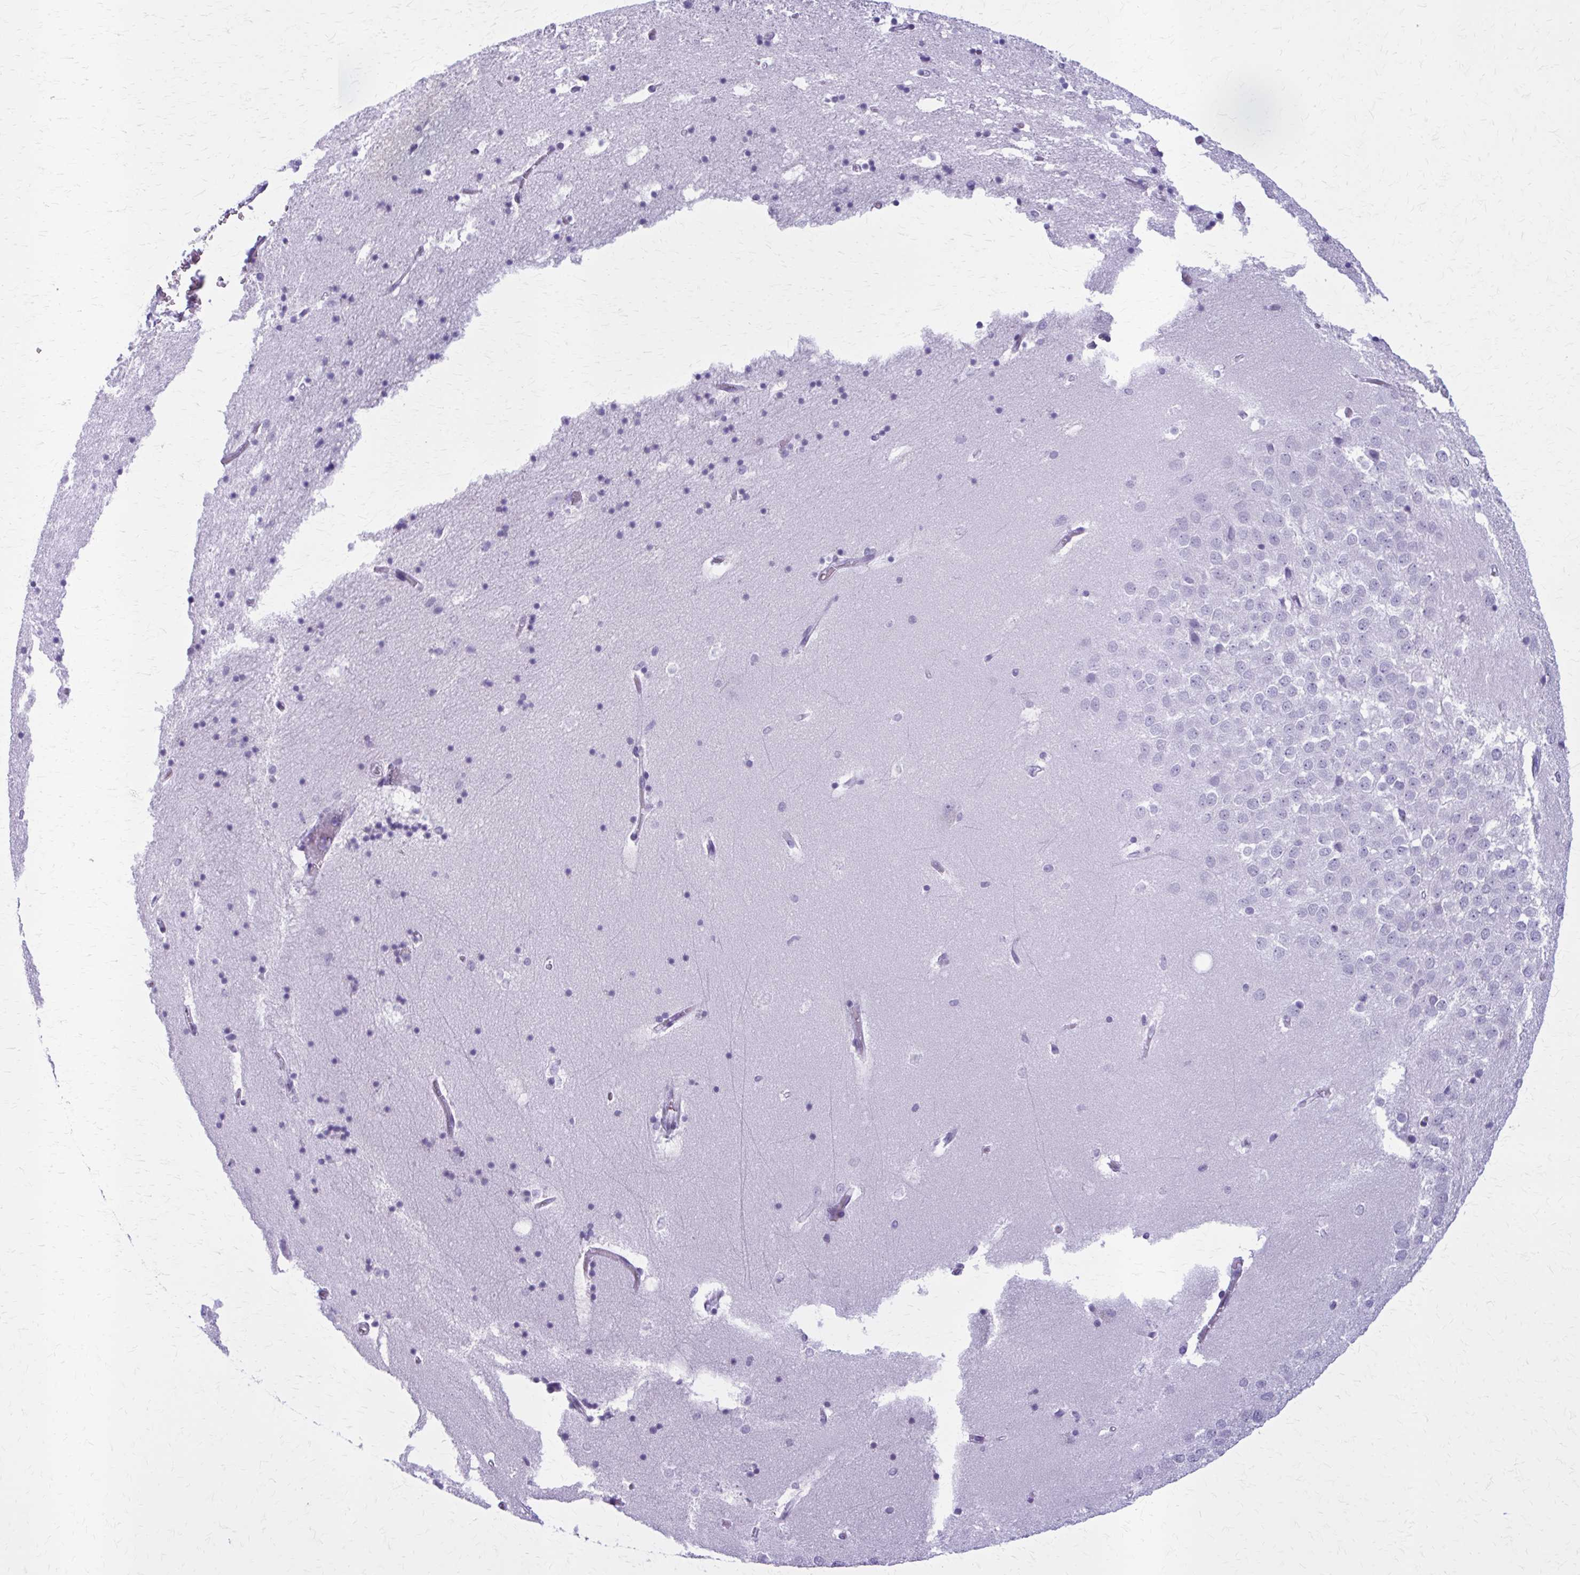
{"staining": {"intensity": "negative", "quantity": "none", "location": "none"}, "tissue": "hippocampus", "cell_type": "Glial cells", "image_type": "normal", "snomed": [{"axis": "morphology", "description": "Normal tissue, NOS"}, {"axis": "topography", "description": "Hippocampus"}], "caption": "The photomicrograph reveals no significant expression in glial cells of hippocampus.", "gene": "ZDHHC7", "patient": {"sex": "male", "age": 58}}